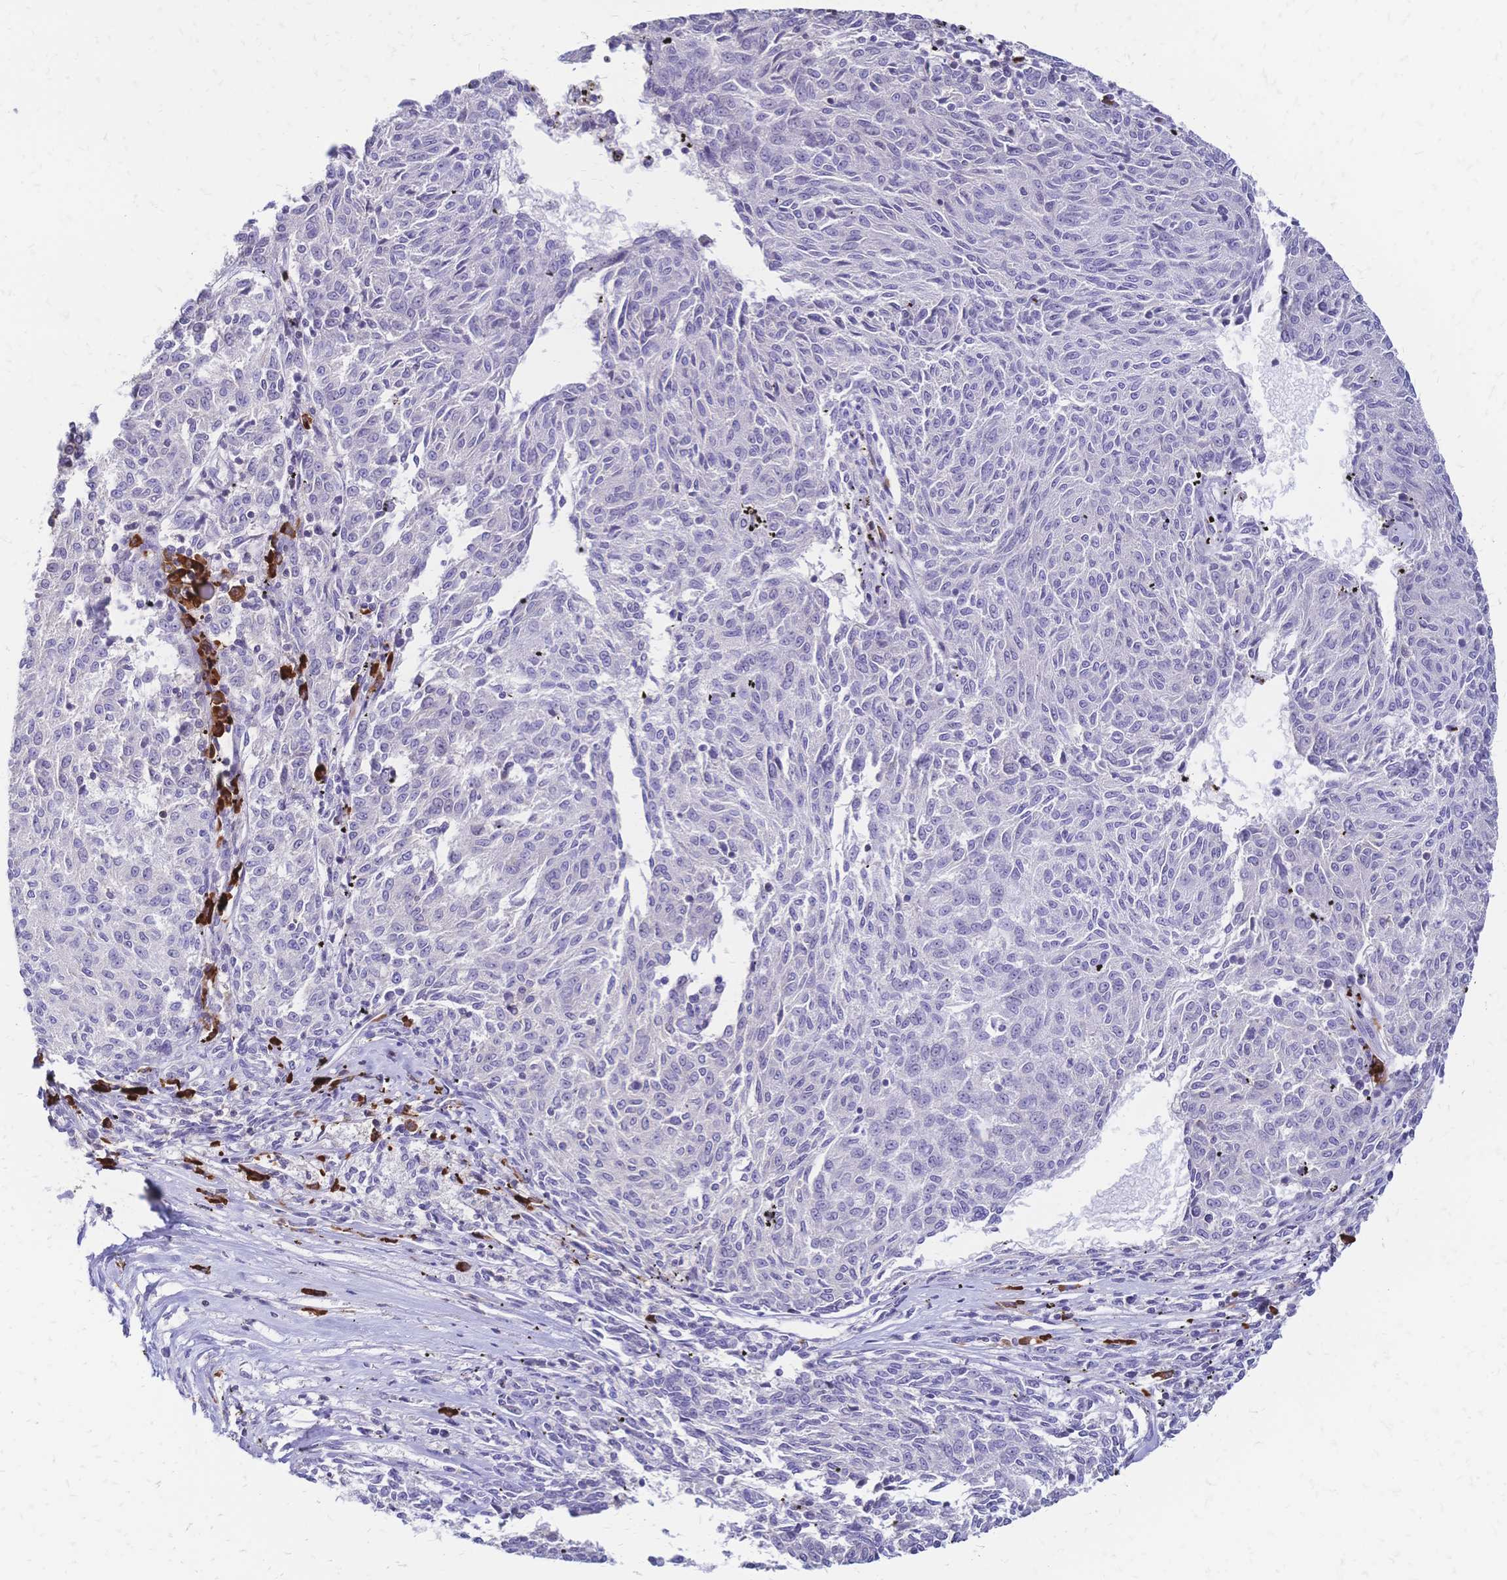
{"staining": {"intensity": "negative", "quantity": "none", "location": "none"}, "tissue": "melanoma", "cell_type": "Tumor cells", "image_type": "cancer", "snomed": [{"axis": "morphology", "description": "Malignant melanoma, NOS"}, {"axis": "topography", "description": "Skin"}], "caption": "High power microscopy micrograph of an immunohistochemistry photomicrograph of melanoma, revealing no significant positivity in tumor cells.", "gene": "IL2RA", "patient": {"sex": "female", "age": 72}}